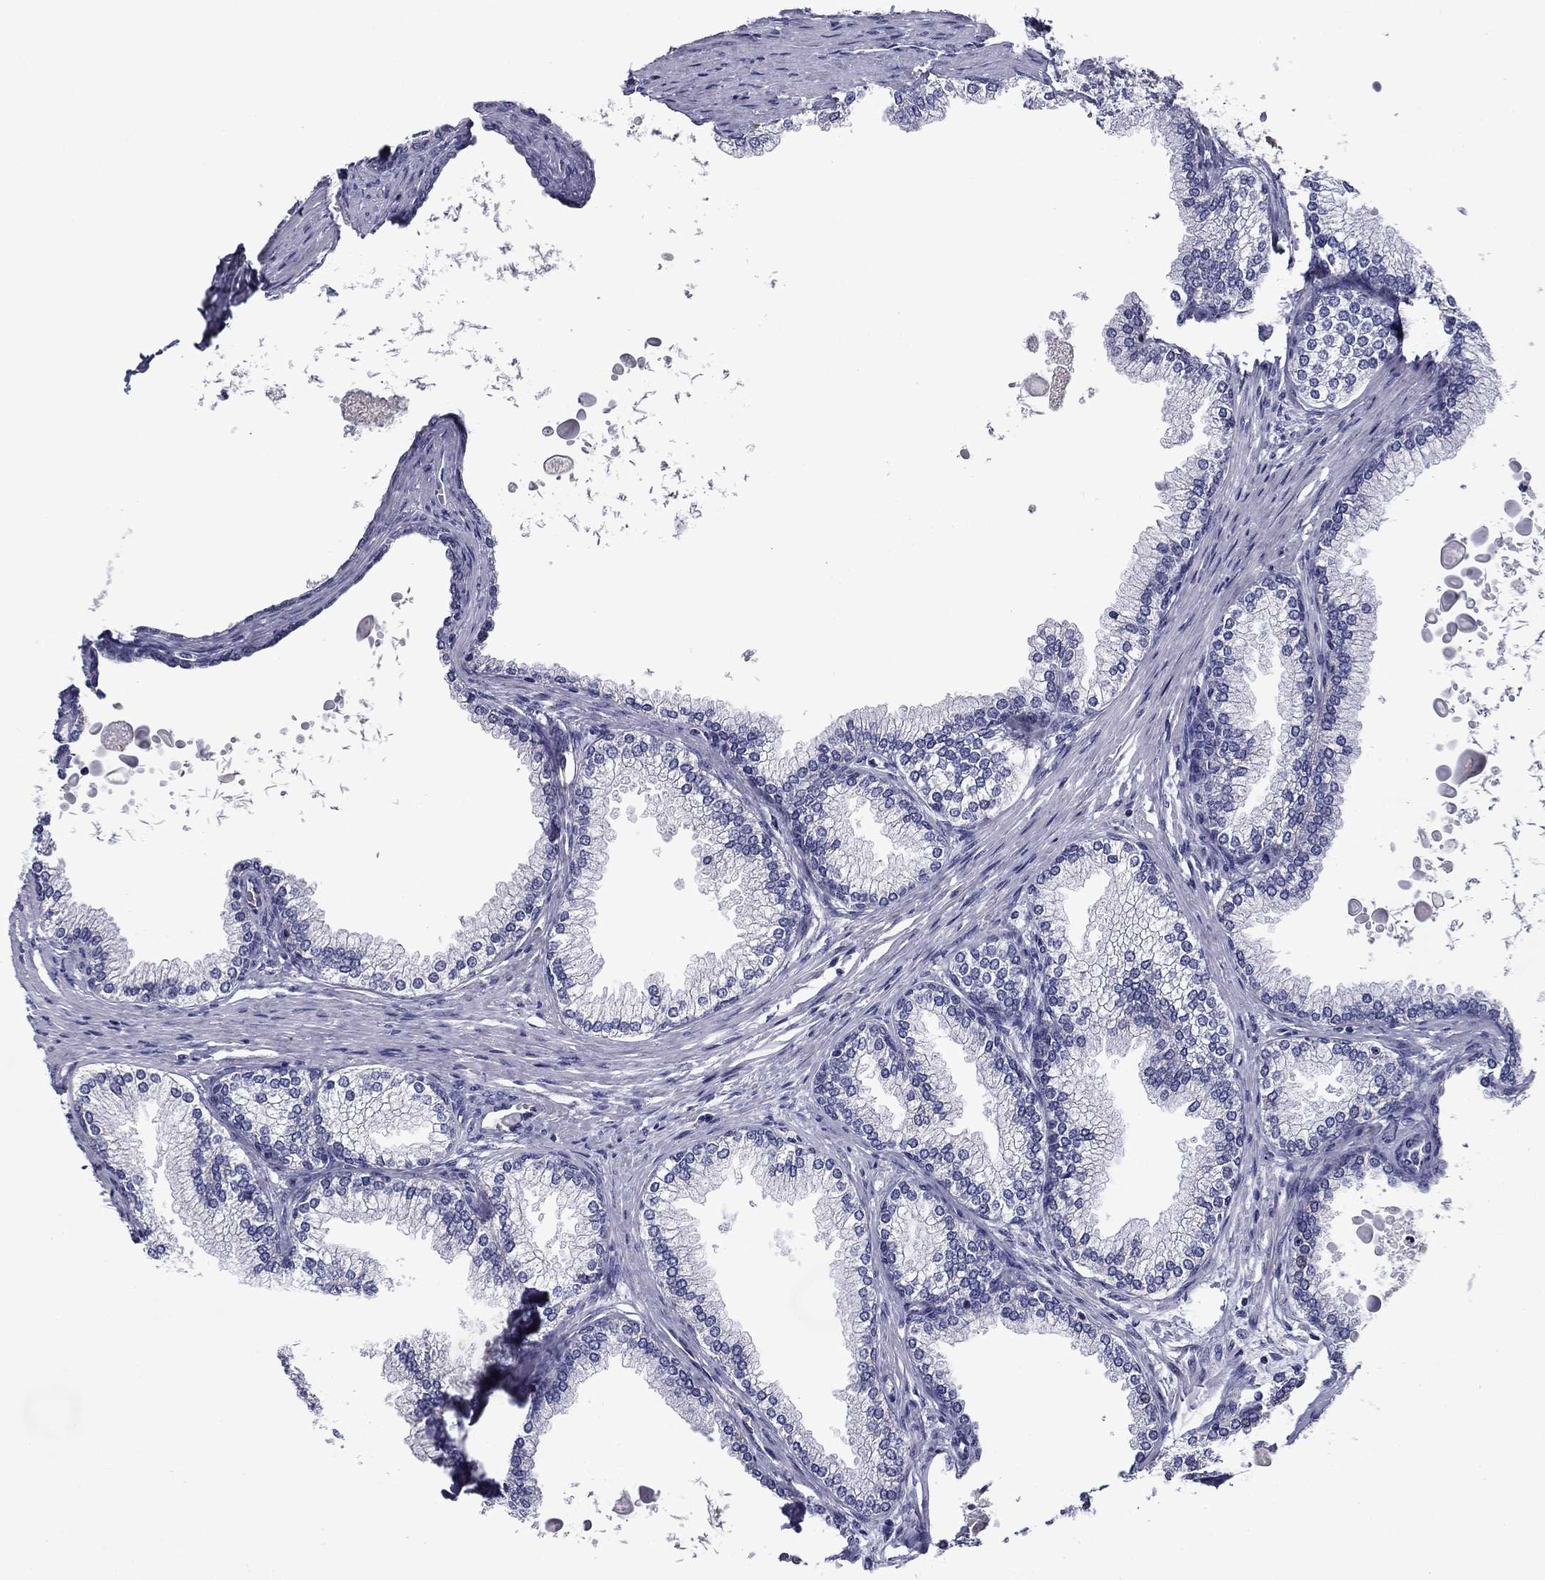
{"staining": {"intensity": "negative", "quantity": "none", "location": "none"}, "tissue": "prostate", "cell_type": "Glandular cells", "image_type": "normal", "snomed": [{"axis": "morphology", "description": "Normal tissue, NOS"}, {"axis": "topography", "description": "Prostate"}], "caption": "Unremarkable prostate was stained to show a protein in brown. There is no significant expression in glandular cells. (DAB immunohistochemistry, high magnification).", "gene": "SPATA7", "patient": {"sex": "male", "age": 72}}